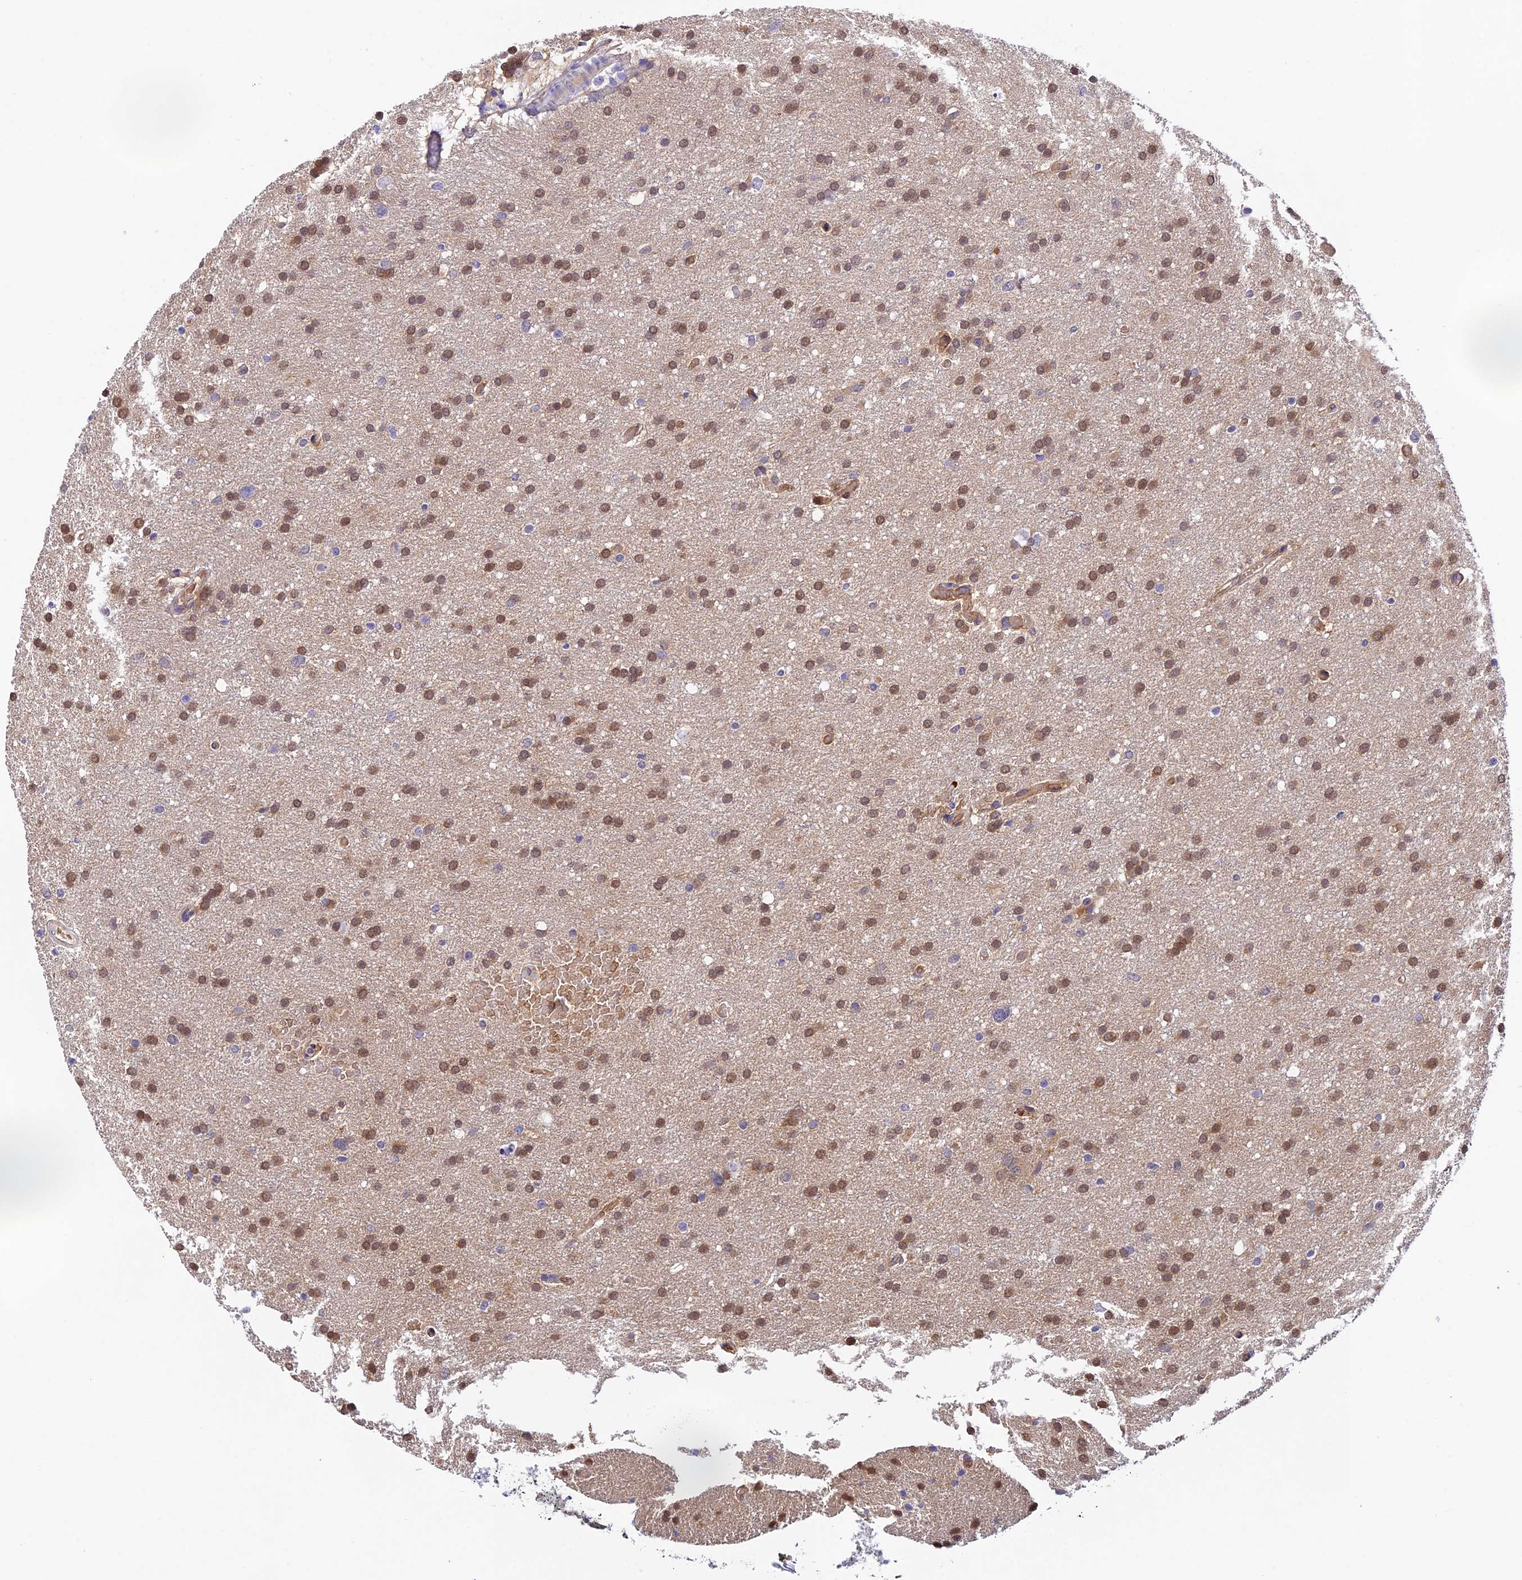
{"staining": {"intensity": "moderate", "quantity": ">75%", "location": "nuclear"}, "tissue": "glioma", "cell_type": "Tumor cells", "image_type": "cancer", "snomed": [{"axis": "morphology", "description": "Glioma, malignant, High grade"}, {"axis": "topography", "description": "Cerebral cortex"}], "caption": "This is a photomicrograph of immunohistochemistry (IHC) staining of glioma, which shows moderate positivity in the nuclear of tumor cells.", "gene": "HDHD2", "patient": {"sex": "female", "age": 36}}